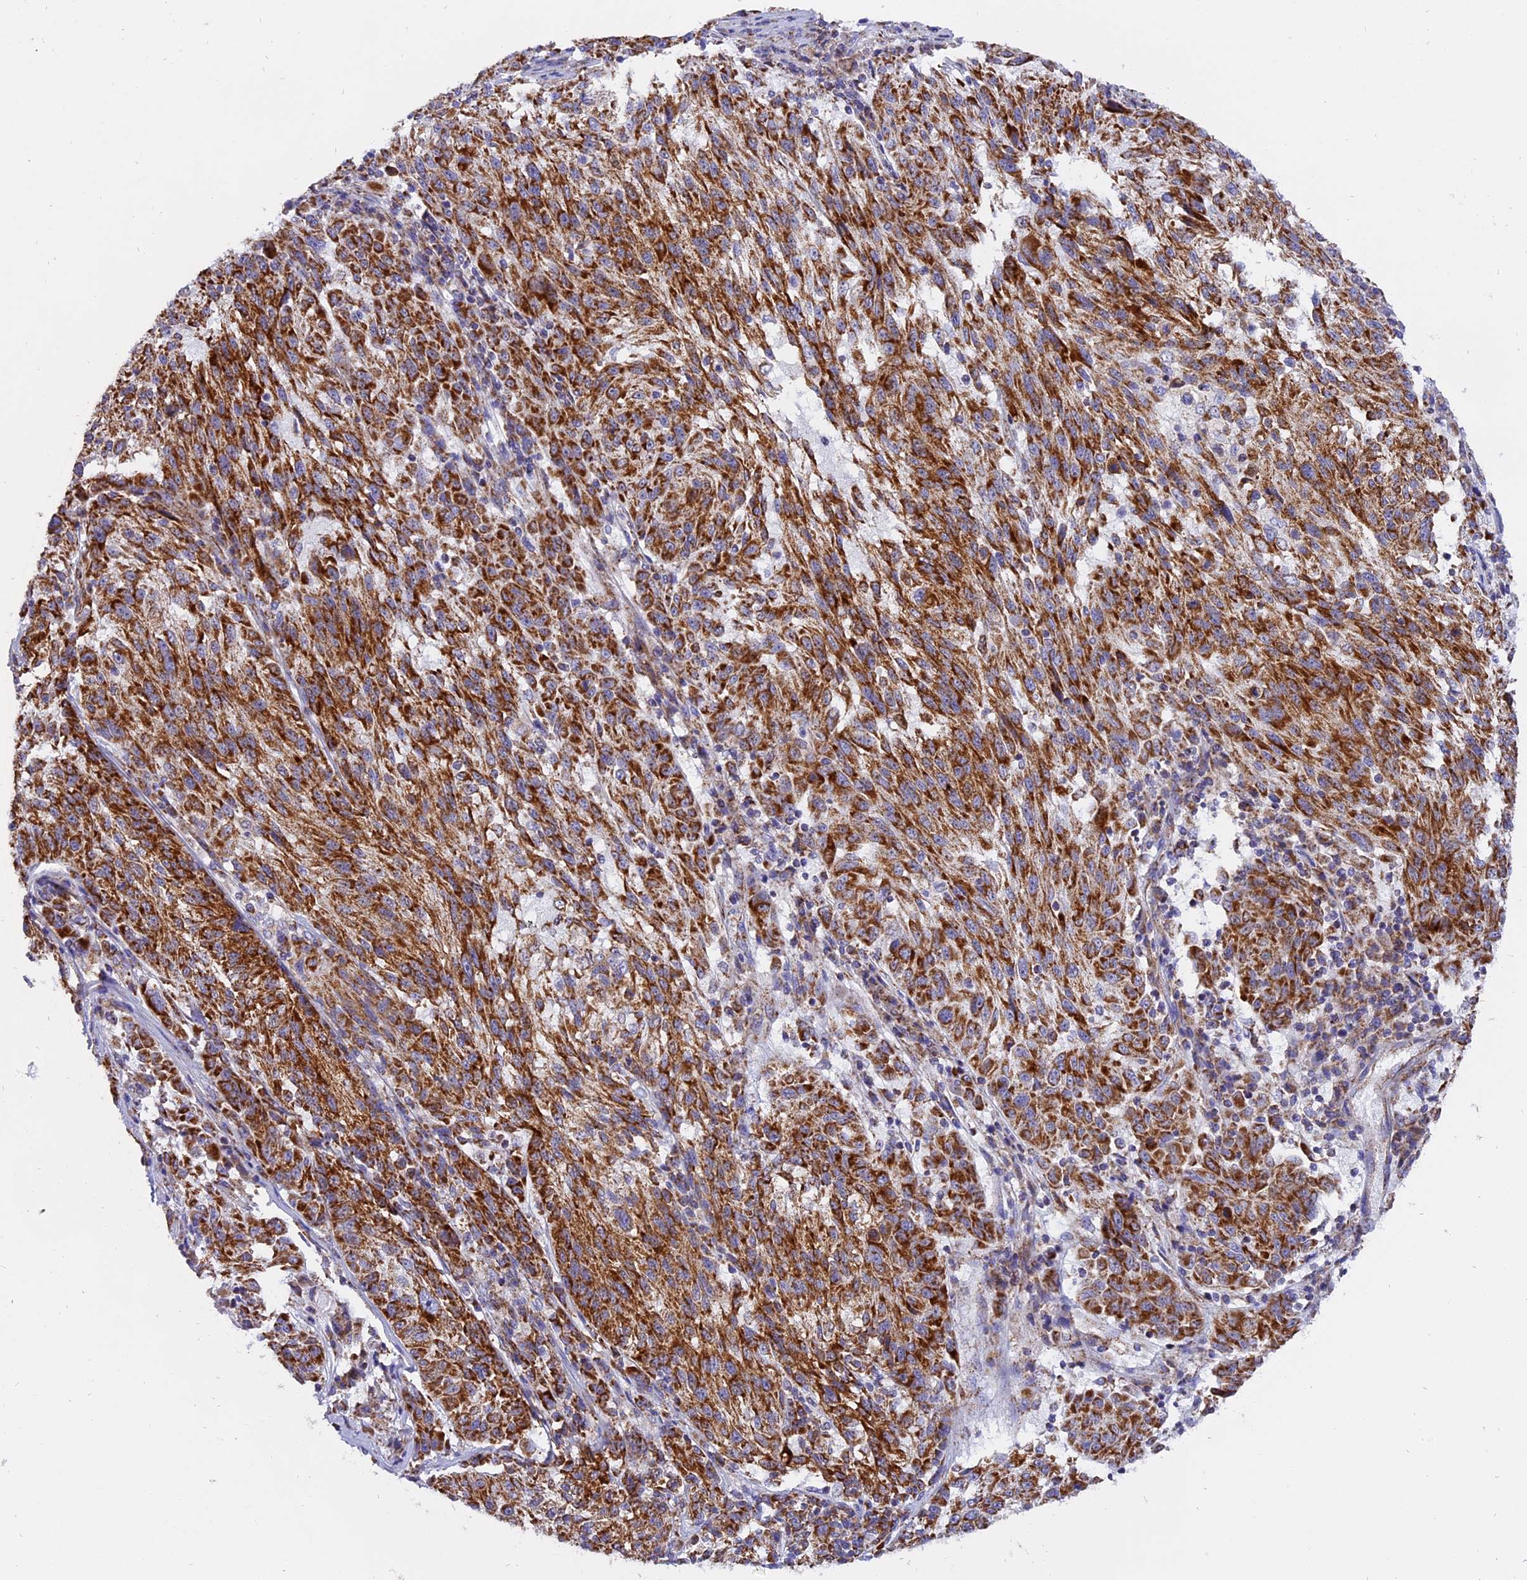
{"staining": {"intensity": "strong", "quantity": ">75%", "location": "cytoplasmic/membranous"}, "tissue": "melanoma", "cell_type": "Tumor cells", "image_type": "cancer", "snomed": [{"axis": "morphology", "description": "Malignant melanoma, NOS"}, {"axis": "topography", "description": "Skin"}], "caption": "Immunohistochemical staining of human malignant melanoma displays strong cytoplasmic/membranous protein positivity in approximately >75% of tumor cells.", "gene": "MRPS34", "patient": {"sex": "male", "age": 53}}